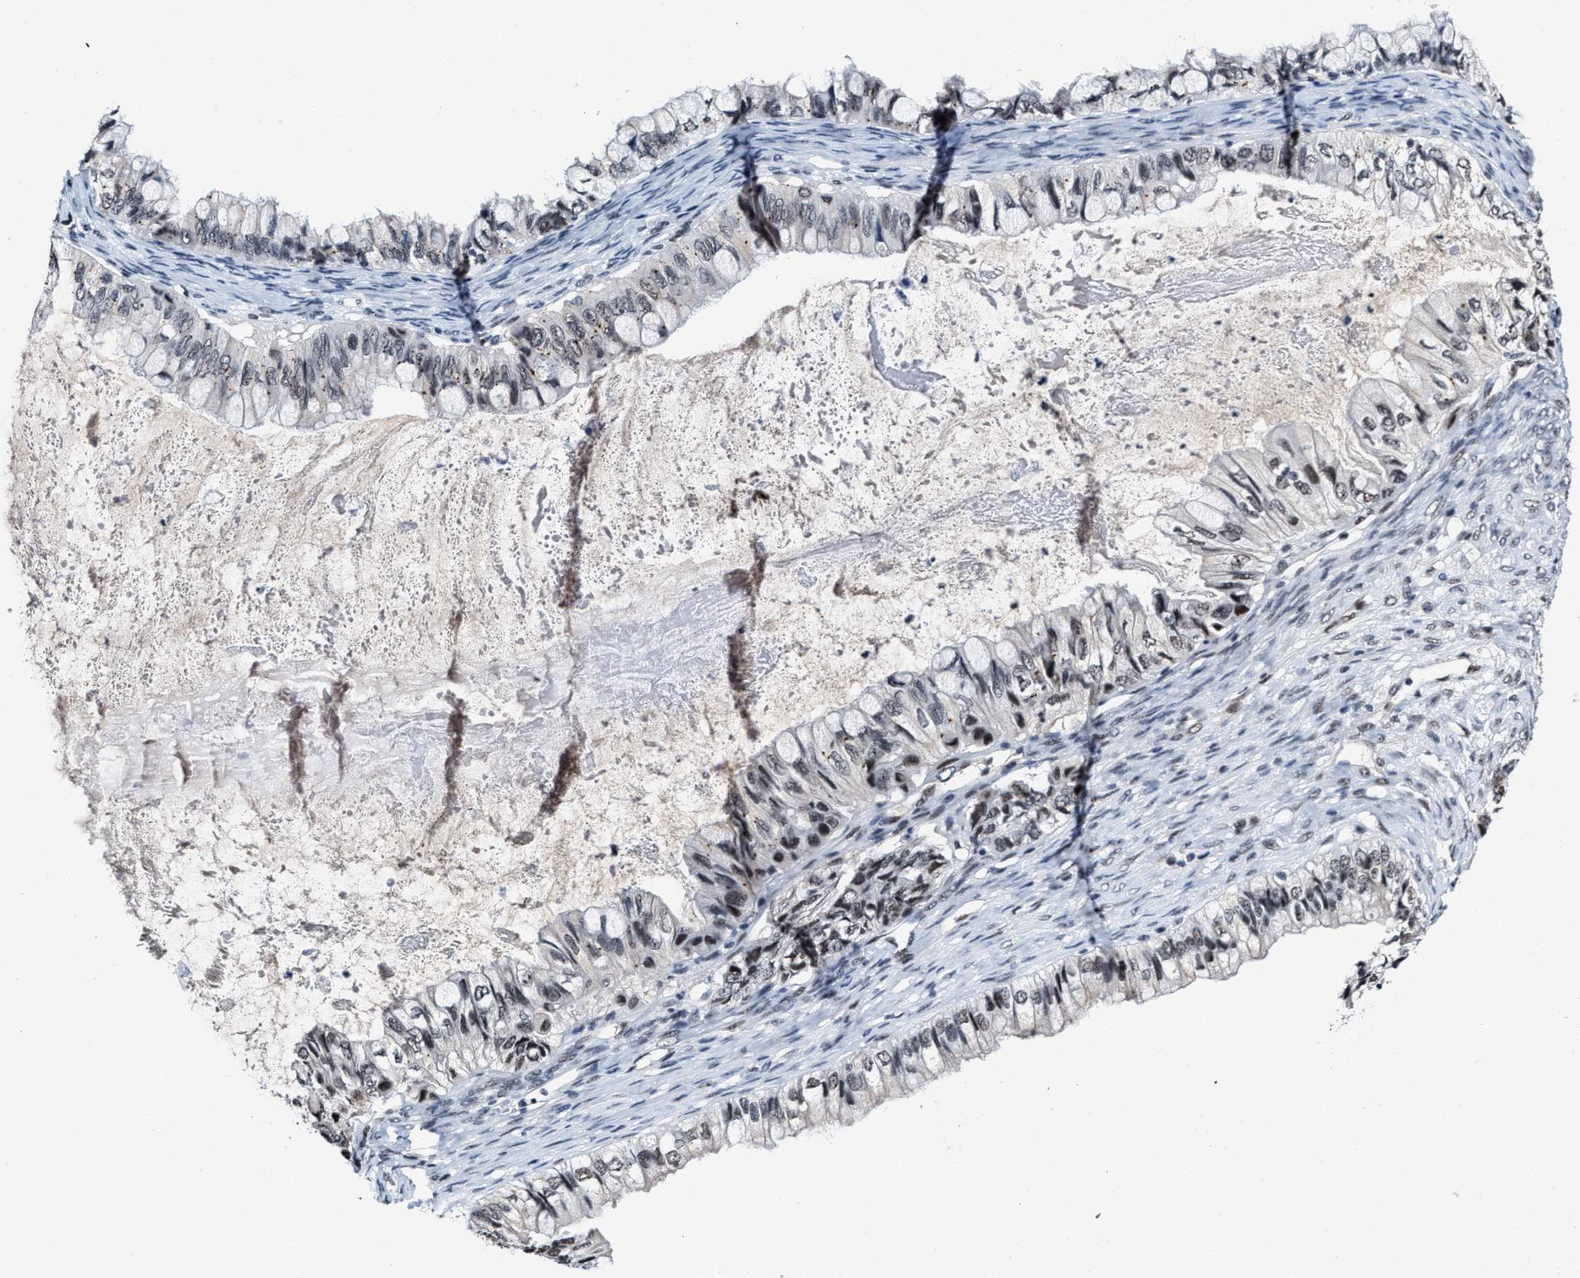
{"staining": {"intensity": "weak", "quantity": "<25%", "location": "nuclear"}, "tissue": "ovarian cancer", "cell_type": "Tumor cells", "image_type": "cancer", "snomed": [{"axis": "morphology", "description": "Cystadenocarcinoma, mucinous, NOS"}, {"axis": "topography", "description": "Ovary"}], "caption": "Immunohistochemical staining of ovarian mucinous cystadenocarcinoma reveals no significant expression in tumor cells. (DAB (3,3'-diaminobenzidine) immunohistochemistry with hematoxylin counter stain).", "gene": "INIP", "patient": {"sex": "female", "age": 80}}